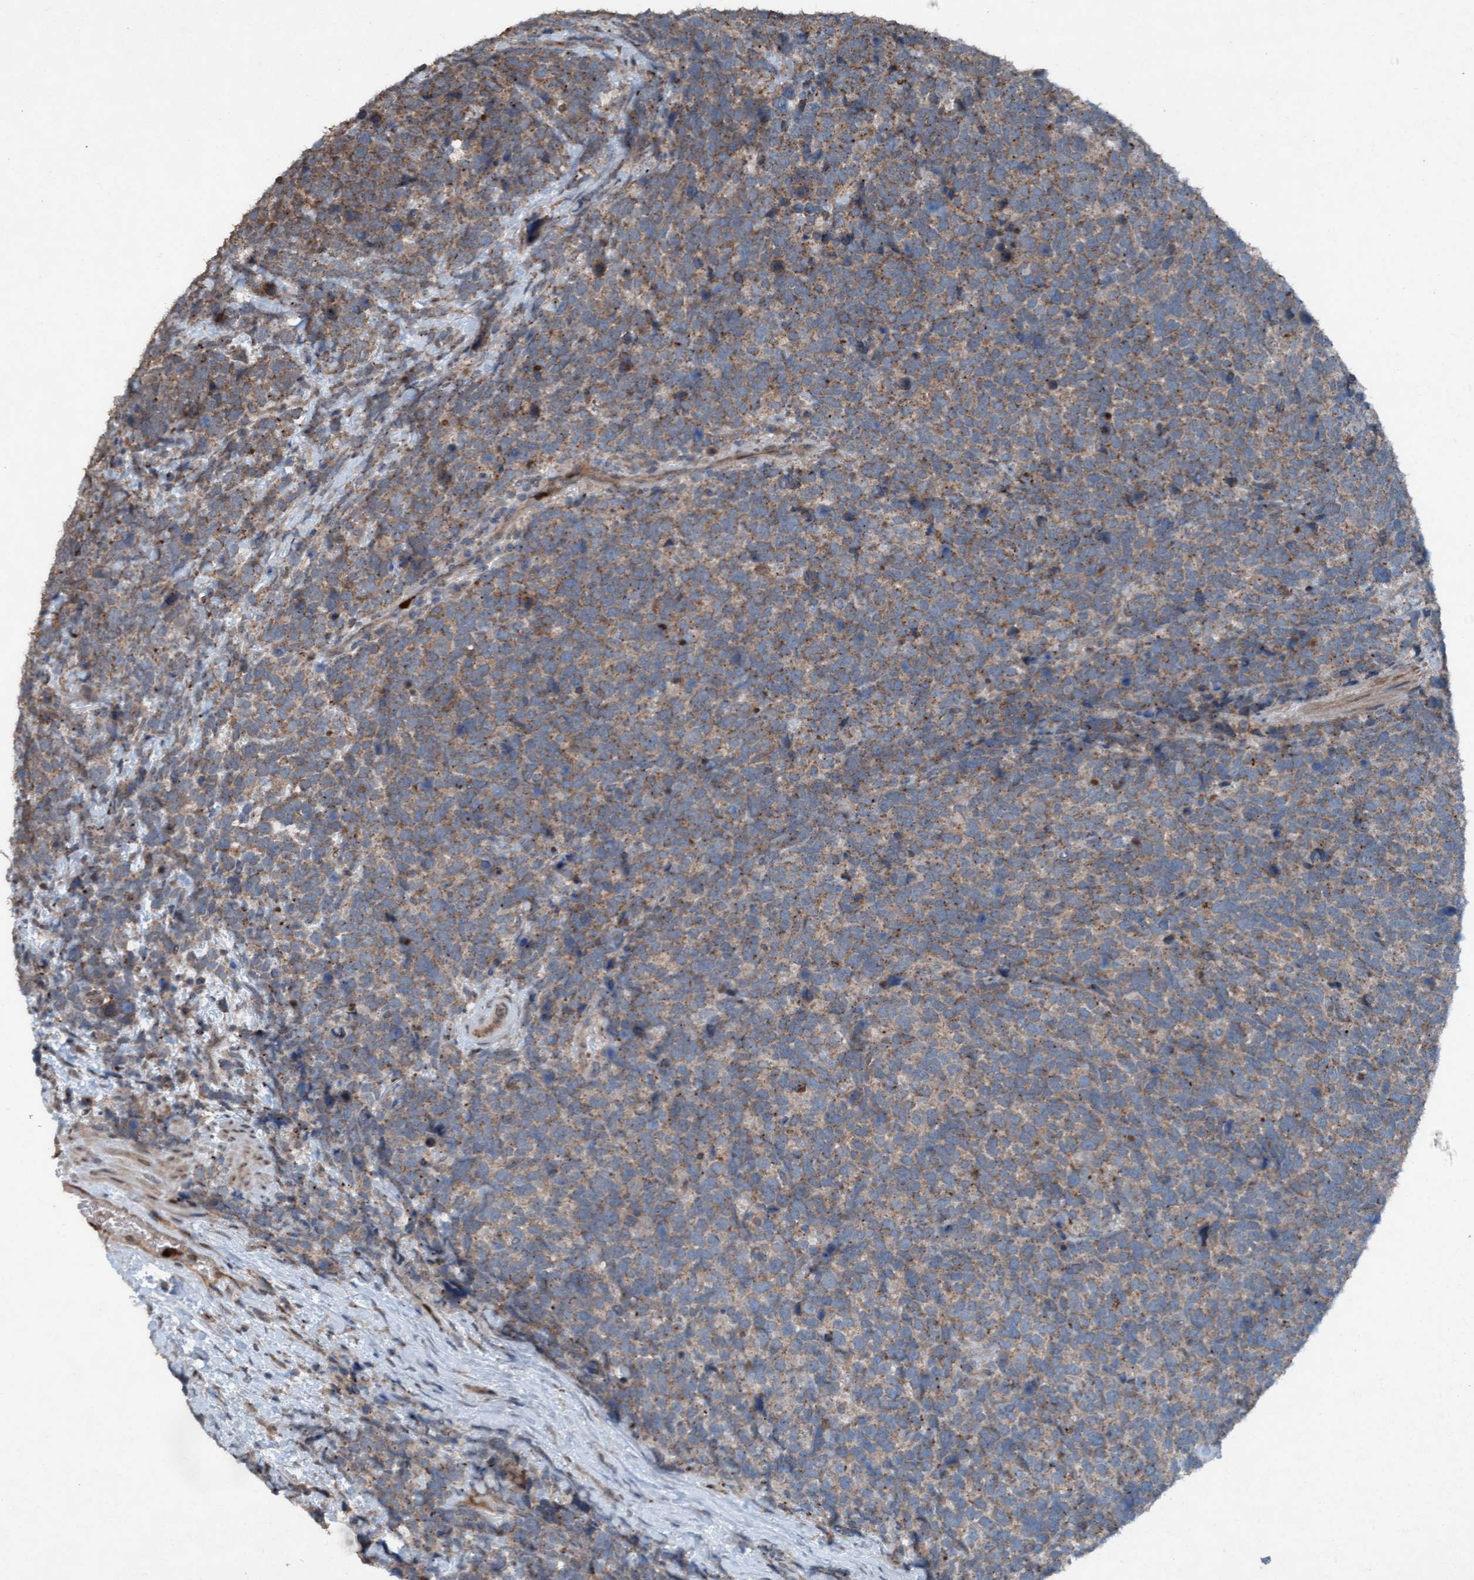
{"staining": {"intensity": "moderate", "quantity": ">75%", "location": "cytoplasmic/membranous"}, "tissue": "urothelial cancer", "cell_type": "Tumor cells", "image_type": "cancer", "snomed": [{"axis": "morphology", "description": "Urothelial carcinoma, High grade"}, {"axis": "topography", "description": "Urinary bladder"}], "caption": "Moderate cytoplasmic/membranous protein staining is seen in about >75% of tumor cells in high-grade urothelial carcinoma.", "gene": "PLXNB2", "patient": {"sex": "female", "age": 82}}